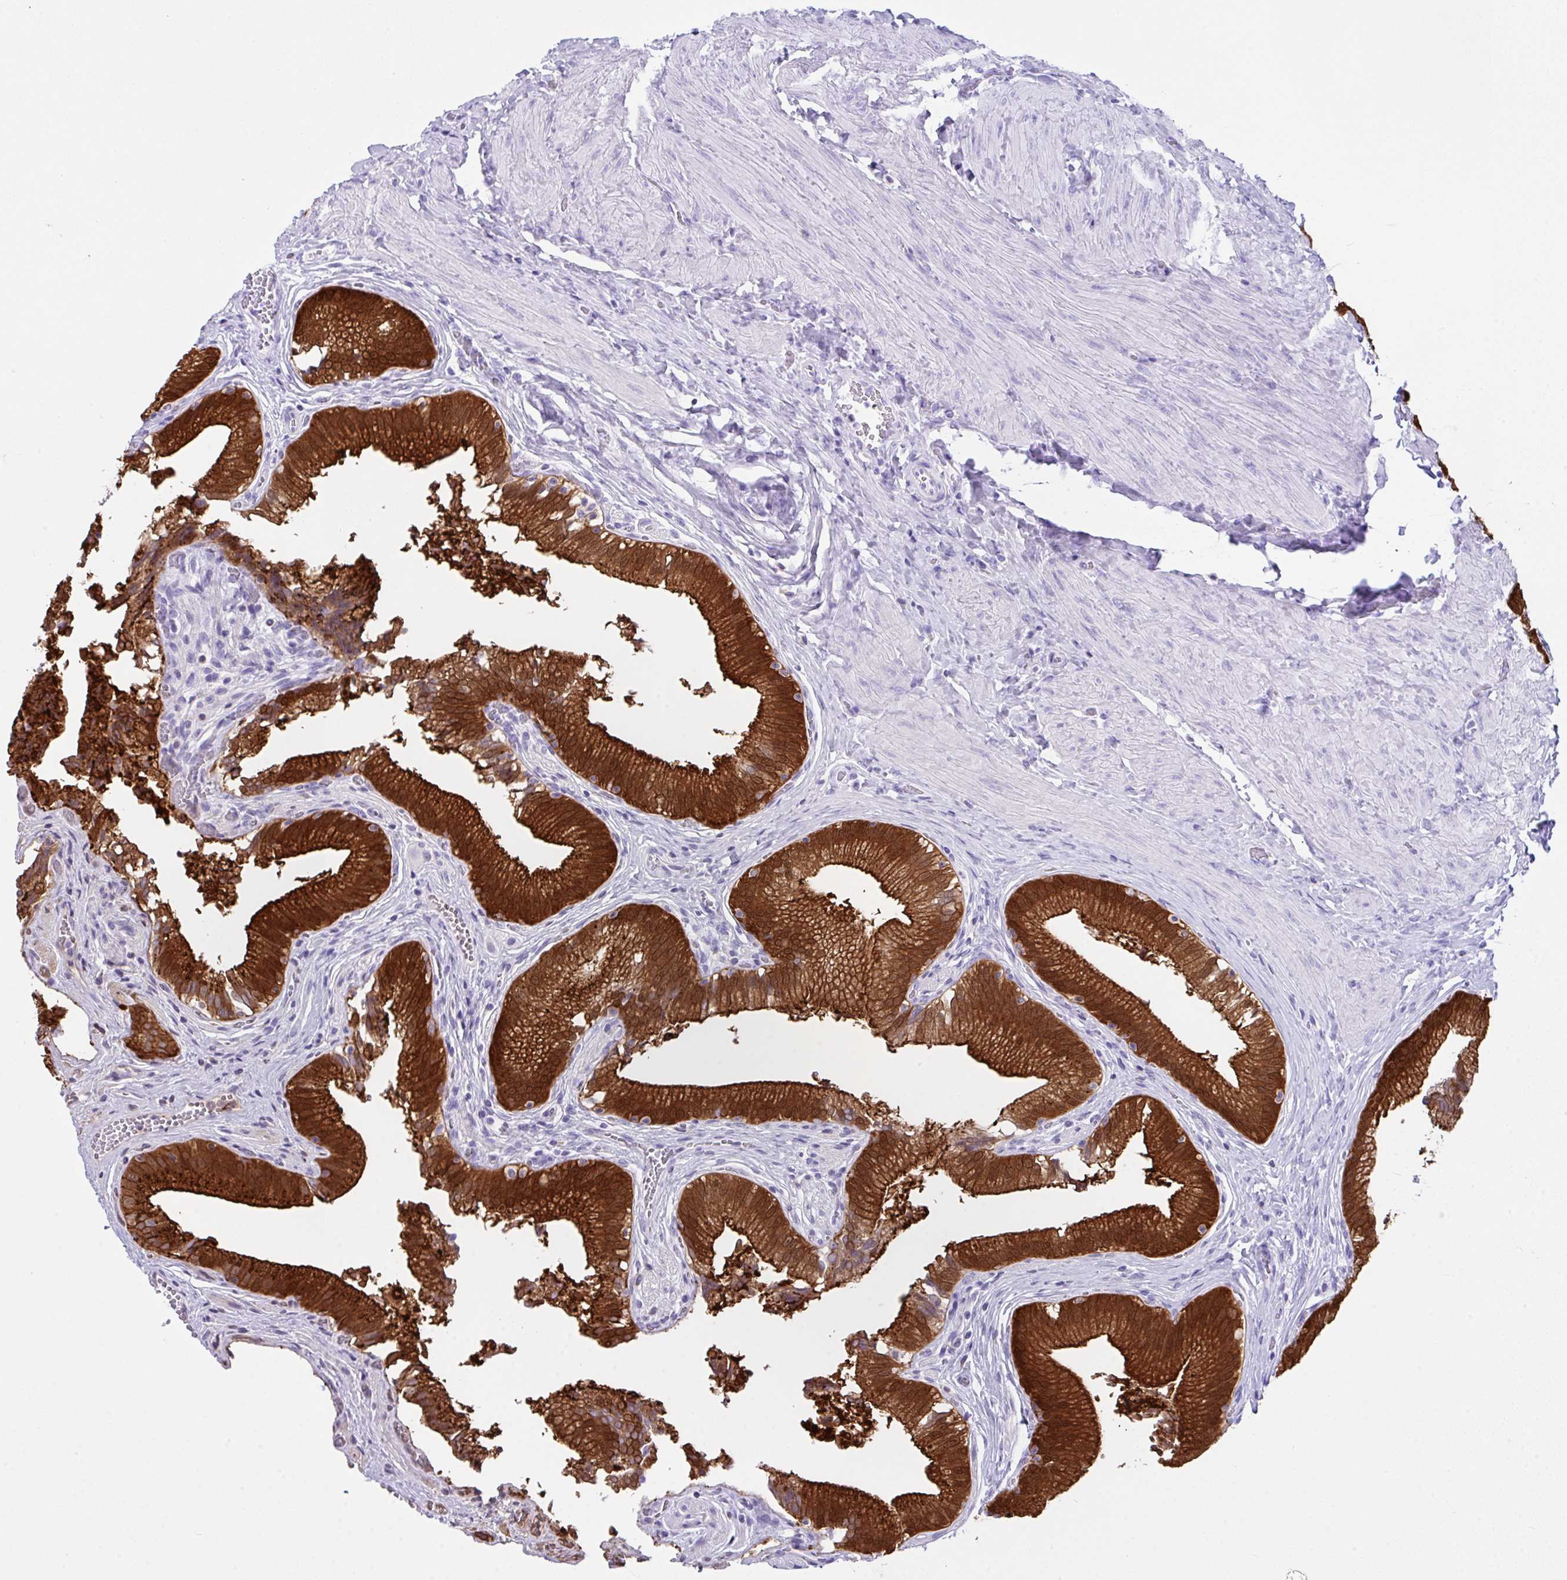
{"staining": {"intensity": "strong", "quantity": ">75%", "location": "cytoplasmic/membranous"}, "tissue": "gallbladder", "cell_type": "Glandular cells", "image_type": "normal", "snomed": [{"axis": "morphology", "description": "Normal tissue, NOS"}, {"axis": "topography", "description": "Gallbladder"}, {"axis": "topography", "description": "Peripheral nerve tissue"}], "caption": "About >75% of glandular cells in benign human gallbladder show strong cytoplasmic/membranous protein staining as visualized by brown immunohistochemical staining.", "gene": "LGALS4", "patient": {"sex": "male", "age": 17}}